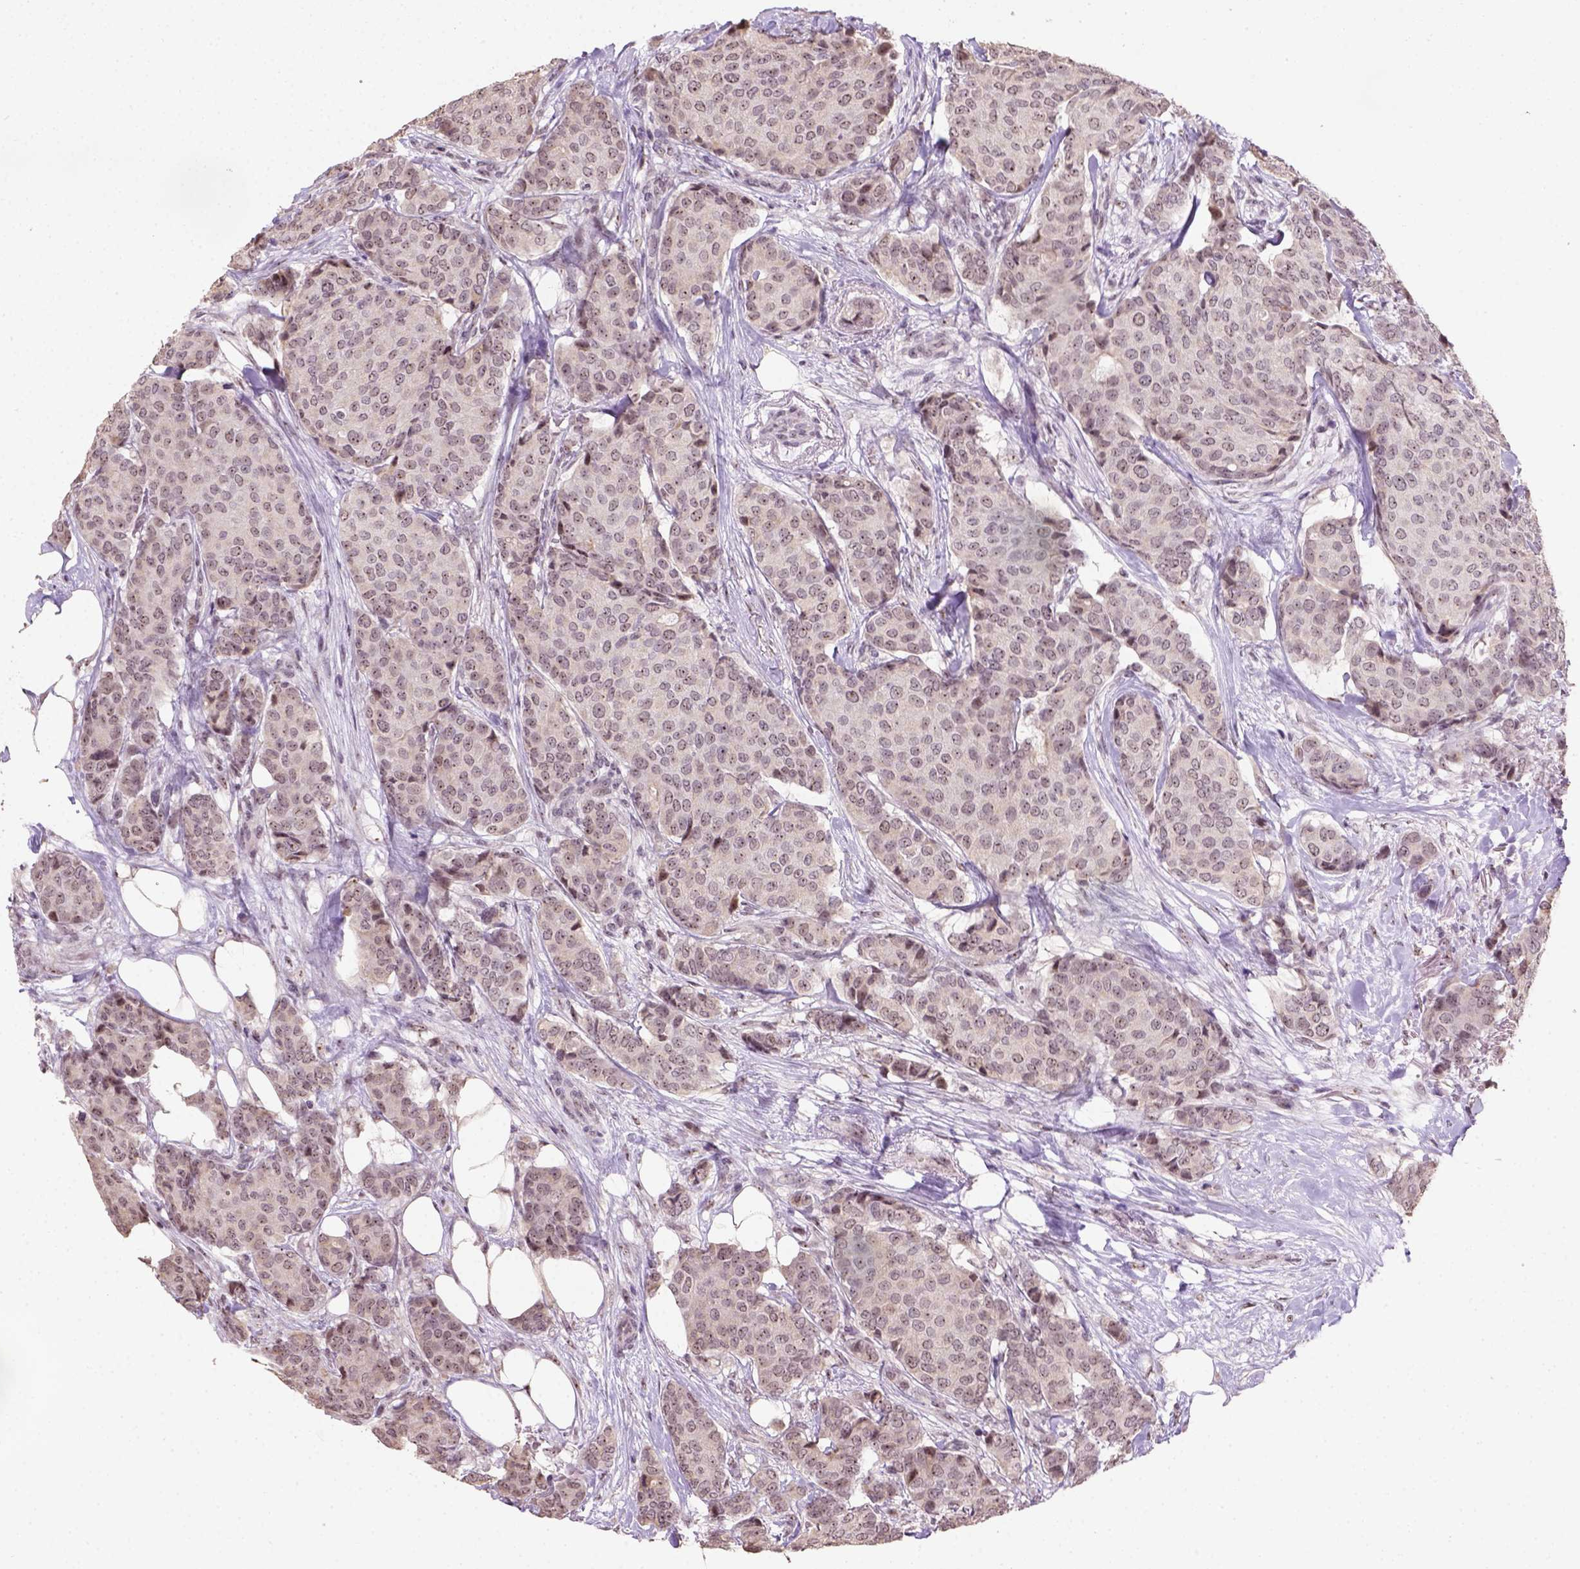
{"staining": {"intensity": "moderate", "quantity": "25%-75%", "location": "nuclear"}, "tissue": "breast cancer", "cell_type": "Tumor cells", "image_type": "cancer", "snomed": [{"axis": "morphology", "description": "Duct carcinoma"}, {"axis": "topography", "description": "Breast"}], "caption": "IHC staining of breast cancer (intraductal carcinoma), which reveals medium levels of moderate nuclear staining in about 25%-75% of tumor cells indicating moderate nuclear protein positivity. The staining was performed using DAB (brown) for protein detection and nuclei were counterstained in hematoxylin (blue).", "gene": "DDX50", "patient": {"sex": "female", "age": 75}}